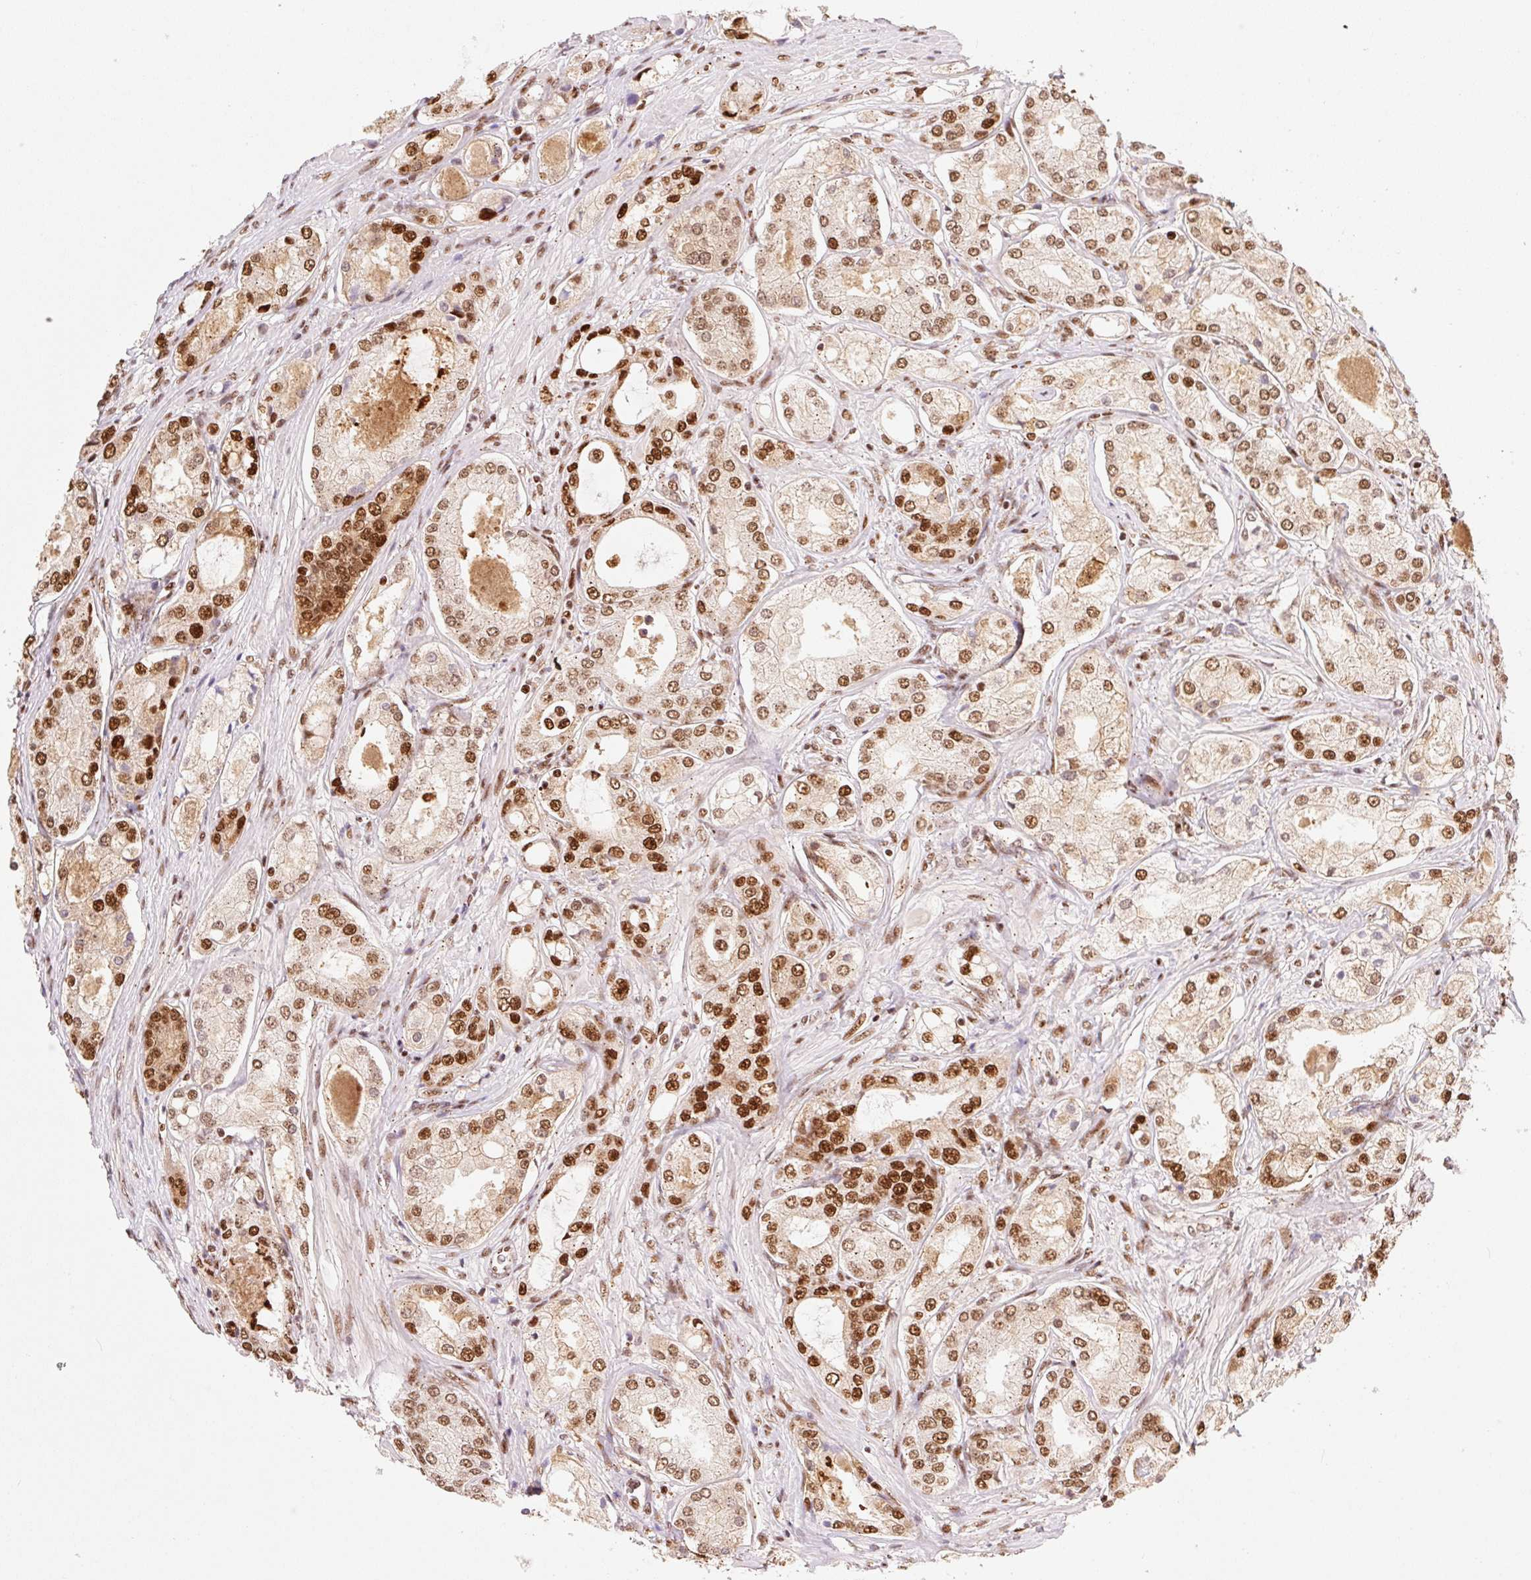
{"staining": {"intensity": "strong", "quantity": ">75%", "location": "nuclear"}, "tissue": "prostate cancer", "cell_type": "Tumor cells", "image_type": "cancer", "snomed": [{"axis": "morphology", "description": "Adenocarcinoma, Low grade"}, {"axis": "topography", "description": "Prostate"}], "caption": "DAB immunohistochemical staining of adenocarcinoma (low-grade) (prostate) demonstrates strong nuclear protein expression in approximately >75% of tumor cells.", "gene": "GPR139", "patient": {"sex": "male", "age": 68}}